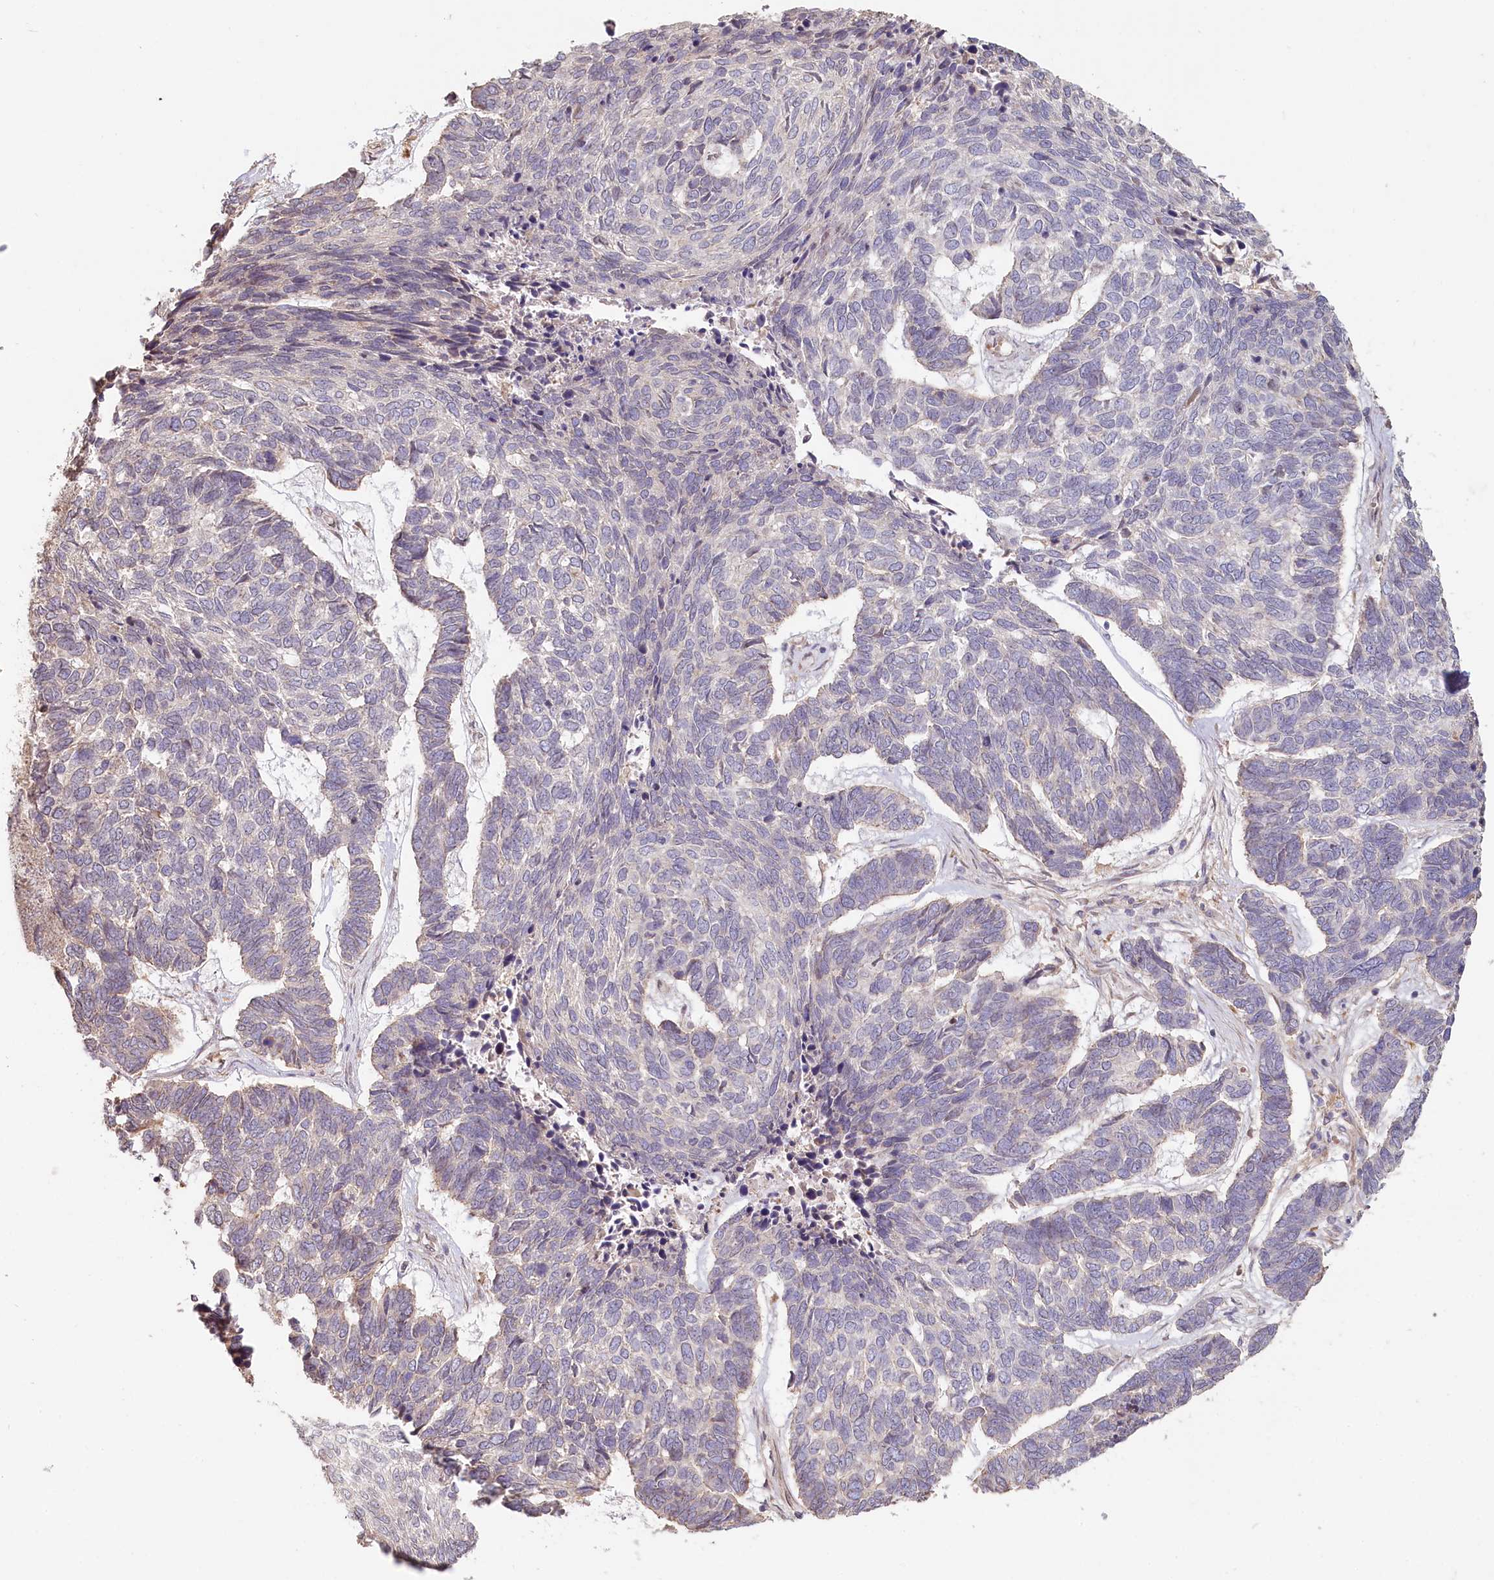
{"staining": {"intensity": "negative", "quantity": "none", "location": "none"}, "tissue": "skin cancer", "cell_type": "Tumor cells", "image_type": "cancer", "snomed": [{"axis": "morphology", "description": "Basal cell carcinoma"}, {"axis": "topography", "description": "Skin"}], "caption": "An IHC histopathology image of skin cancer is shown. There is no staining in tumor cells of skin cancer. (DAB IHC, high magnification).", "gene": "TCHP", "patient": {"sex": "female", "age": 65}}